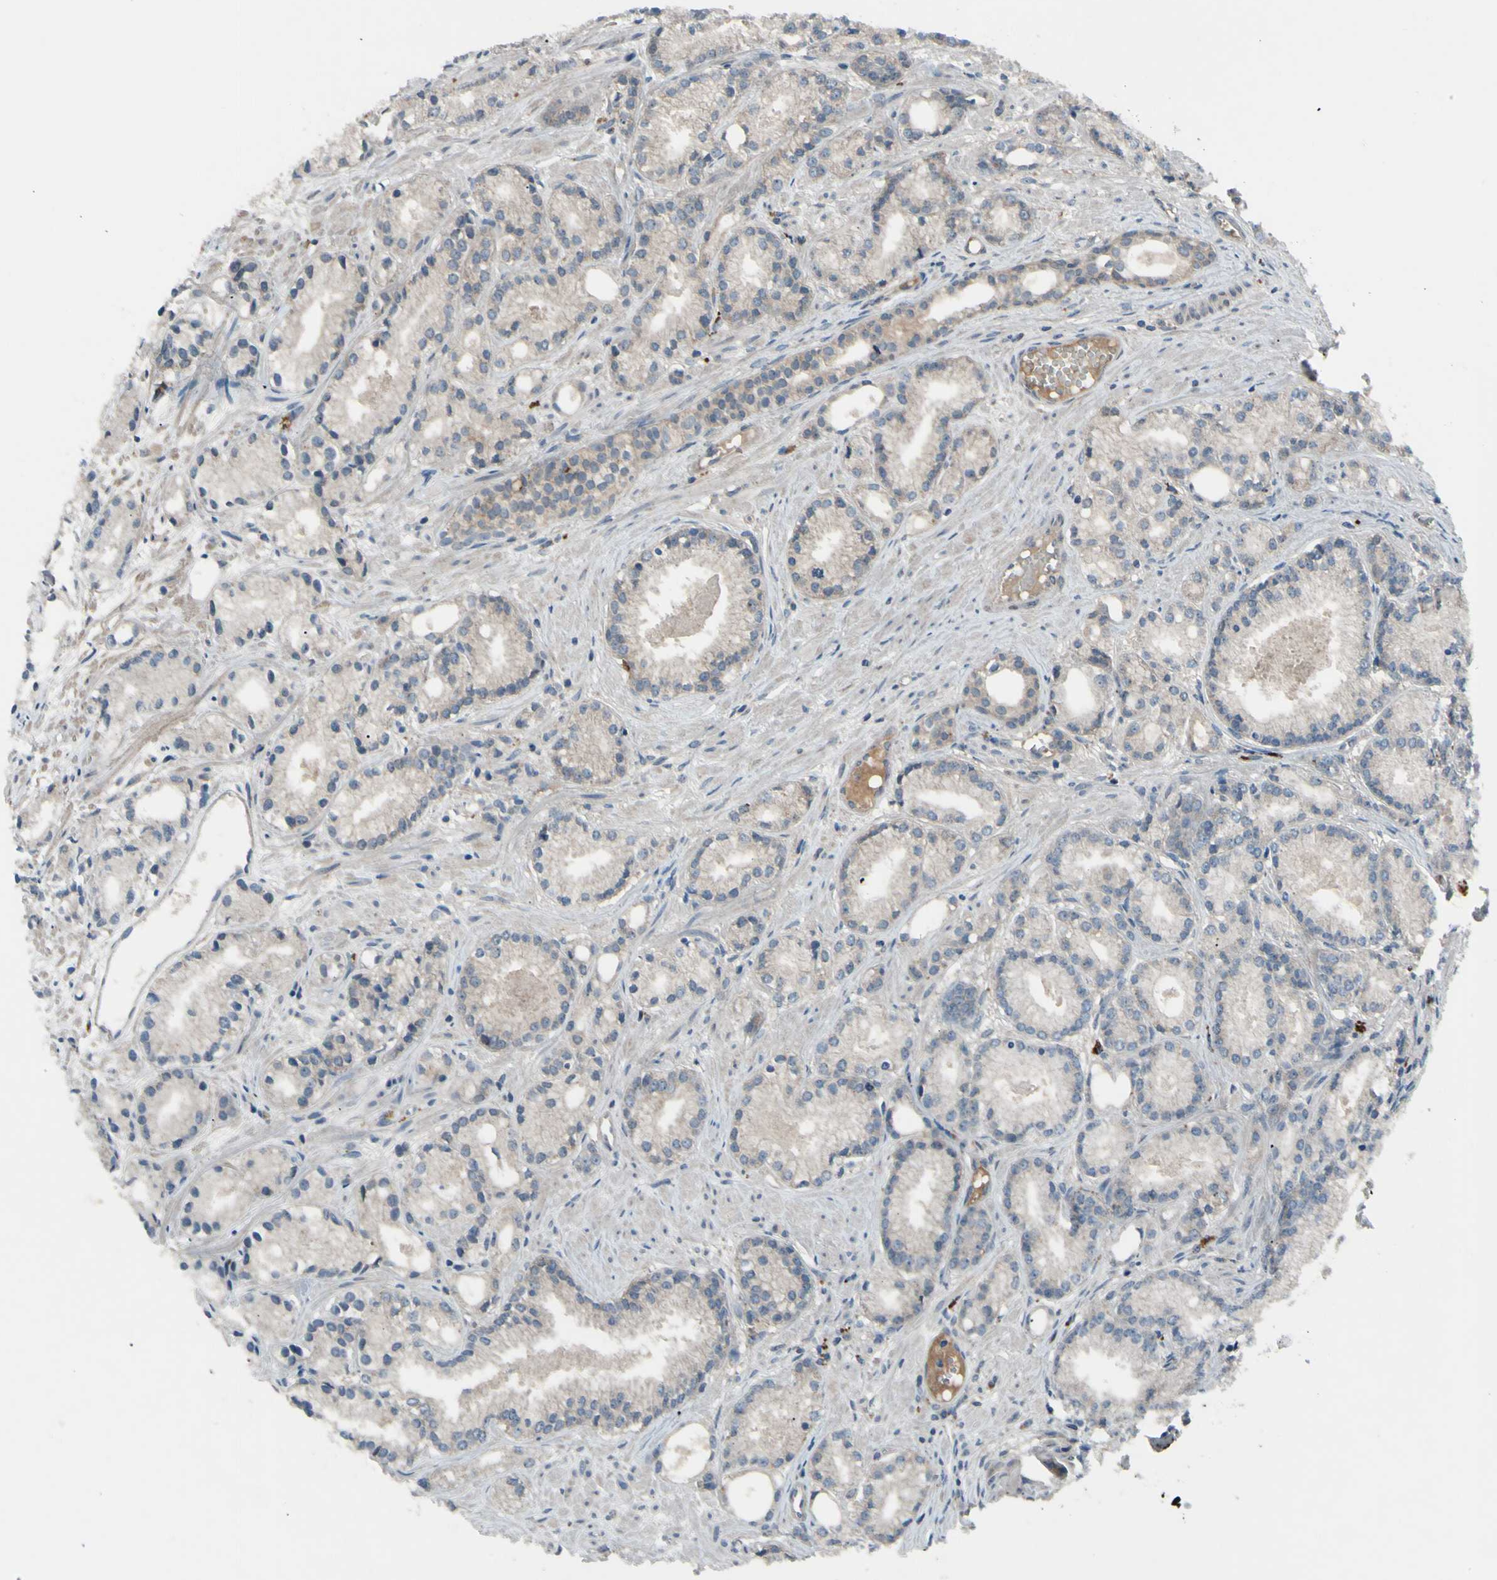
{"staining": {"intensity": "weak", "quantity": ">75%", "location": "cytoplasmic/membranous"}, "tissue": "prostate cancer", "cell_type": "Tumor cells", "image_type": "cancer", "snomed": [{"axis": "morphology", "description": "Adenocarcinoma, Low grade"}, {"axis": "topography", "description": "Prostate"}], "caption": "Prostate cancer (low-grade adenocarcinoma) stained with DAB IHC demonstrates low levels of weak cytoplasmic/membranous staining in about >75% of tumor cells. Ihc stains the protein in brown and the nuclei are stained blue.", "gene": "AFP", "patient": {"sex": "male", "age": 72}}